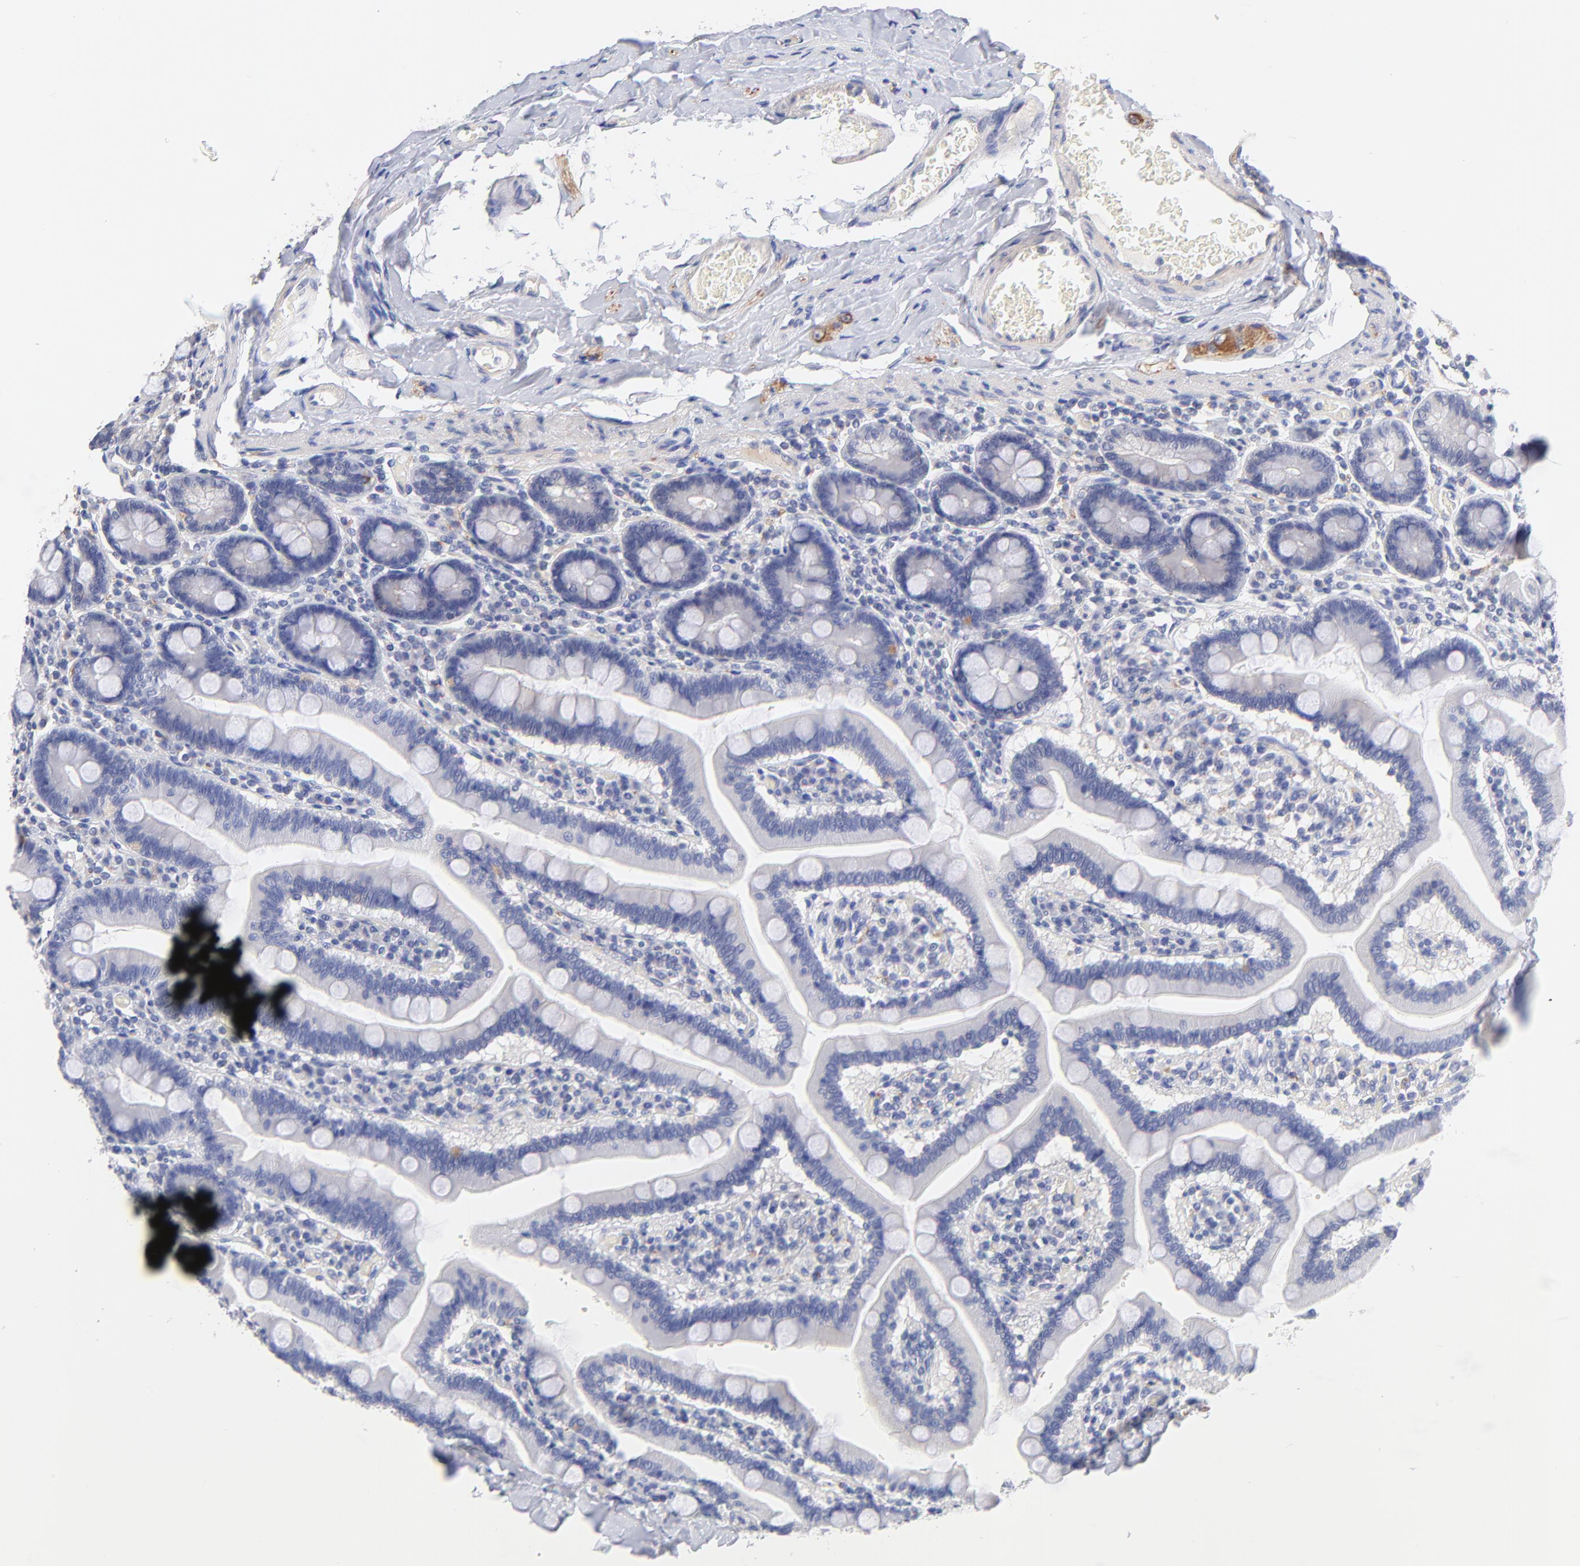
{"staining": {"intensity": "negative", "quantity": "none", "location": "none"}, "tissue": "duodenum", "cell_type": "Glandular cells", "image_type": "normal", "snomed": [{"axis": "morphology", "description": "Normal tissue, NOS"}, {"axis": "topography", "description": "Duodenum"}], "caption": "IHC image of benign duodenum: duodenum stained with DAB demonstrates no significant protein staining in glandular cells.", "gene": "RIBC2", "patient": {"sex": "male", "age": 66}}